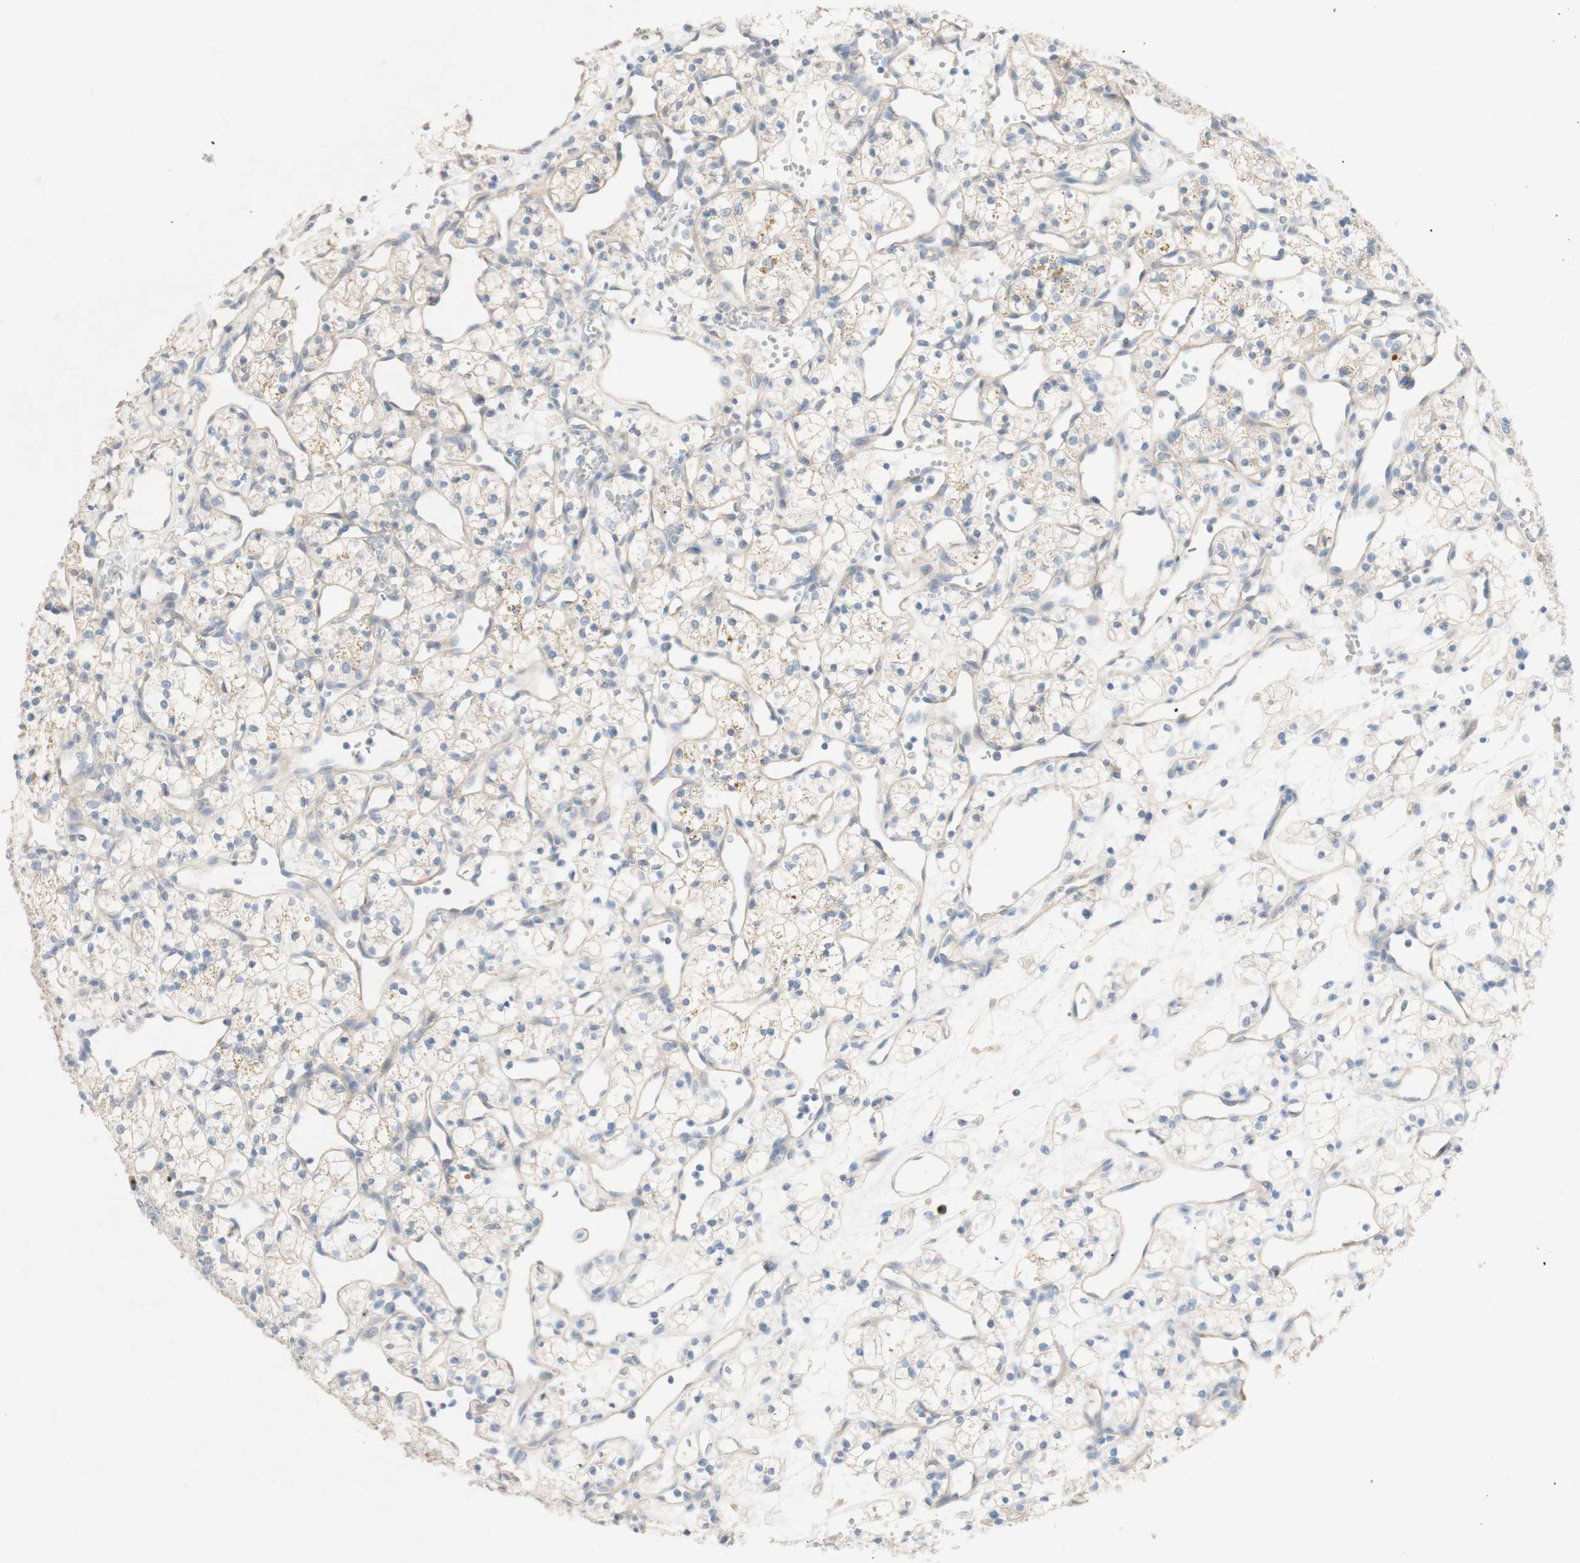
{"staining": {"intensity": "weak", "quantity": "<25%", "location": "cytoplasmic/membranous"}, "tissue": "renal cancer", "cell_type": "Tumor cells", "image_type": "cancer", "snomed": [{"axis": "morphology", "description": "Adenocarcinoma, NOS"}, {"axis": "topography", "description": "Kidney"}], "caption": "Renal cancer was stained to show a protein in brown. There is no significant expression in tumor cells. (Stains: DAB (3,3'-diaminobenzidine) IHC with hematoxylin counter stain, Microscopy: brightfield microscopy at high magnification).", "gene": "MANEA", "patient": {"sex": "female", "age": 60}}